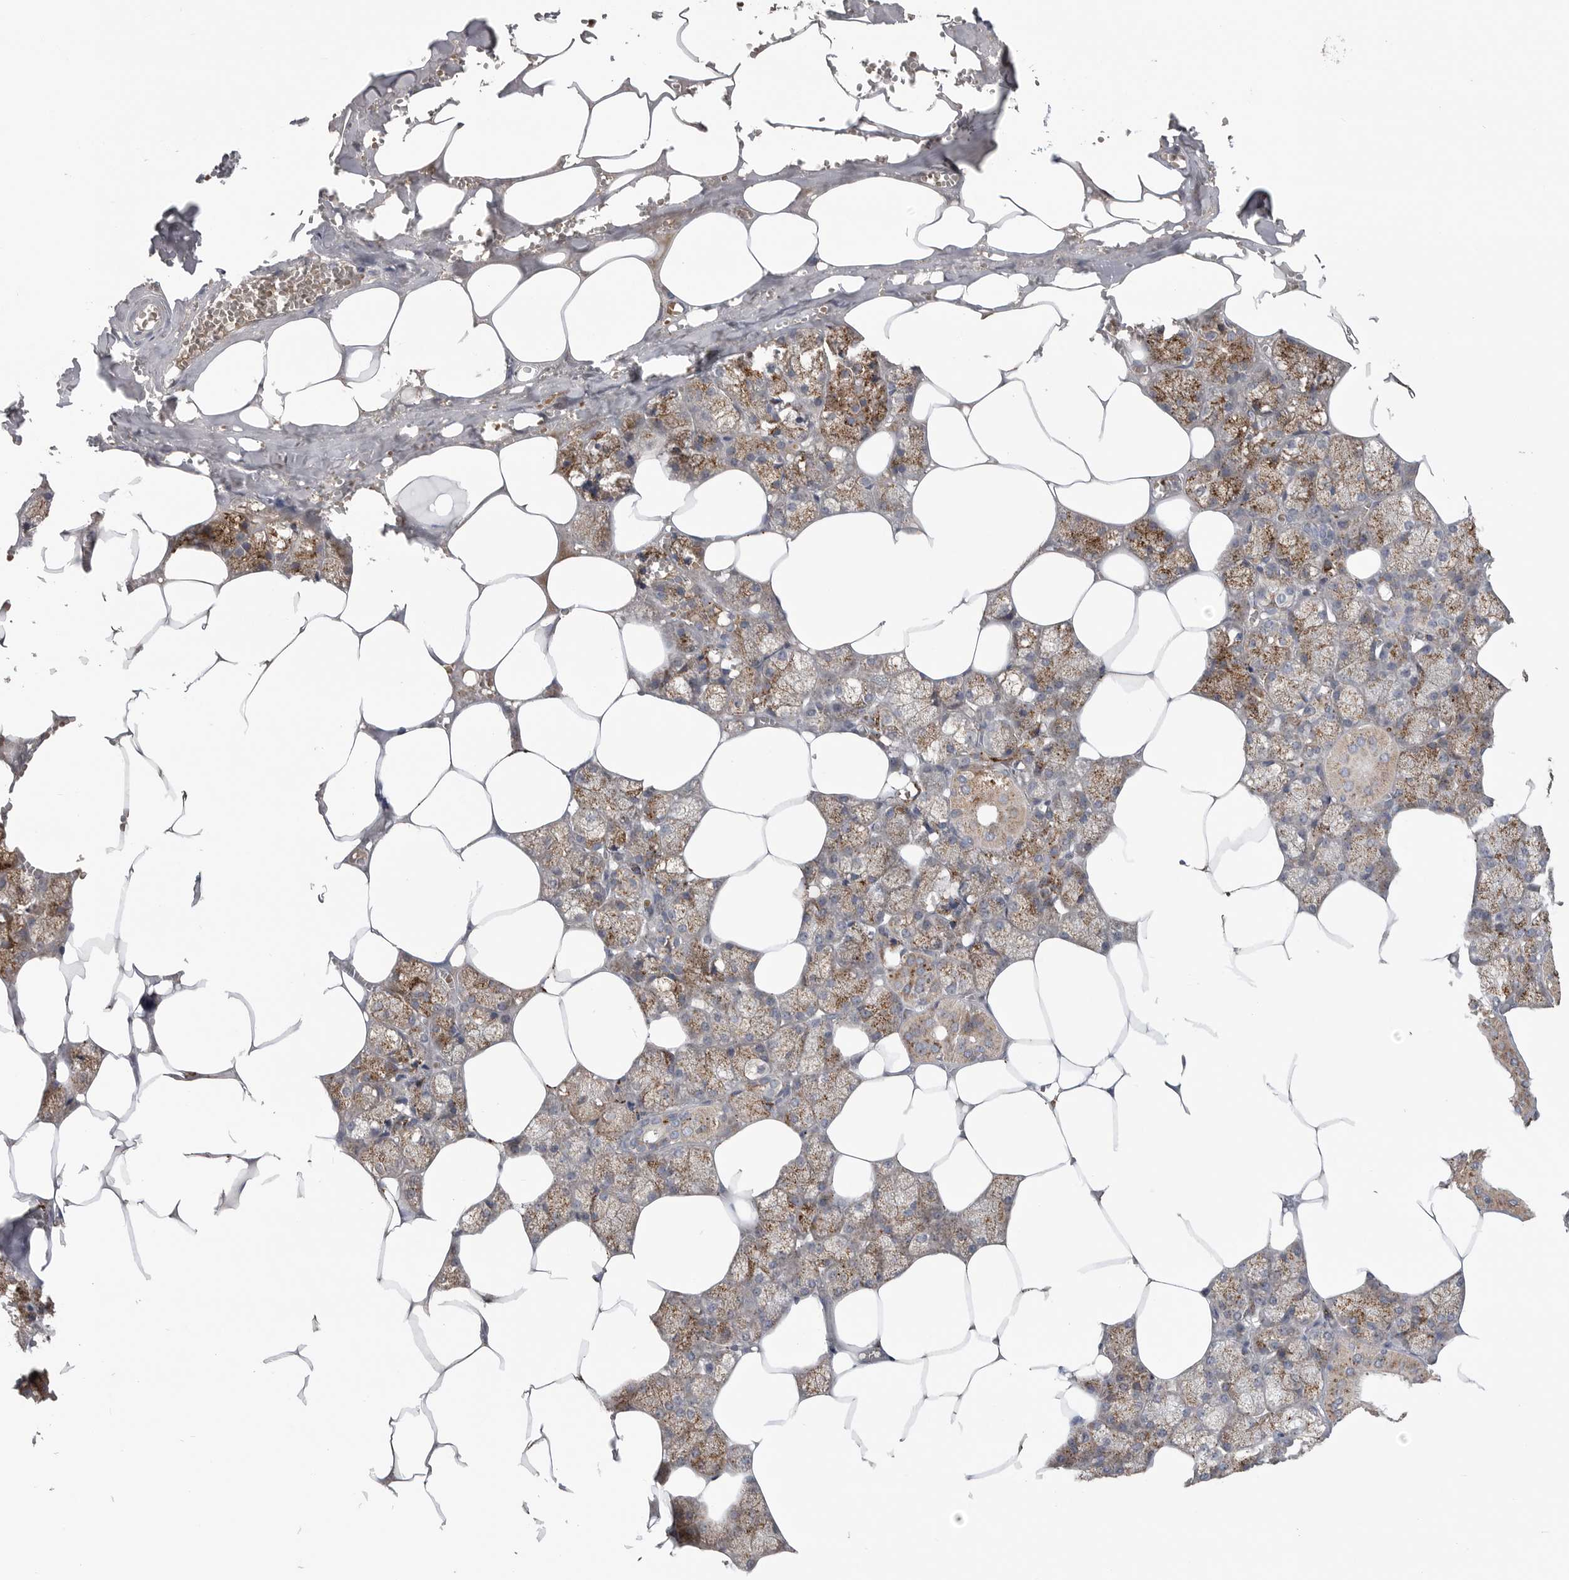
{"staining": {"intensity": "moderate", "quantity": ">75%", "location": "cytoplasmic/membranous"}, "tissue": "salivary gland", "cell_type": "Glandular cells", "image_type": "normal", "snomed": [{"axis": "morphology", "description": "Normal tissue, NOS"}, {"axis": "topography", "description": "Salivary gland"}], "caption": "Immunohistochemistry micrograph of unremarkable salivary gland stained for a protein (brown), which exhibits medium levels of moderate cytoplasmic/membranous expression in approximately >75% of glandular cells.", "gene": "GALNS", "patient": {"sex": "male", "age": 62}}